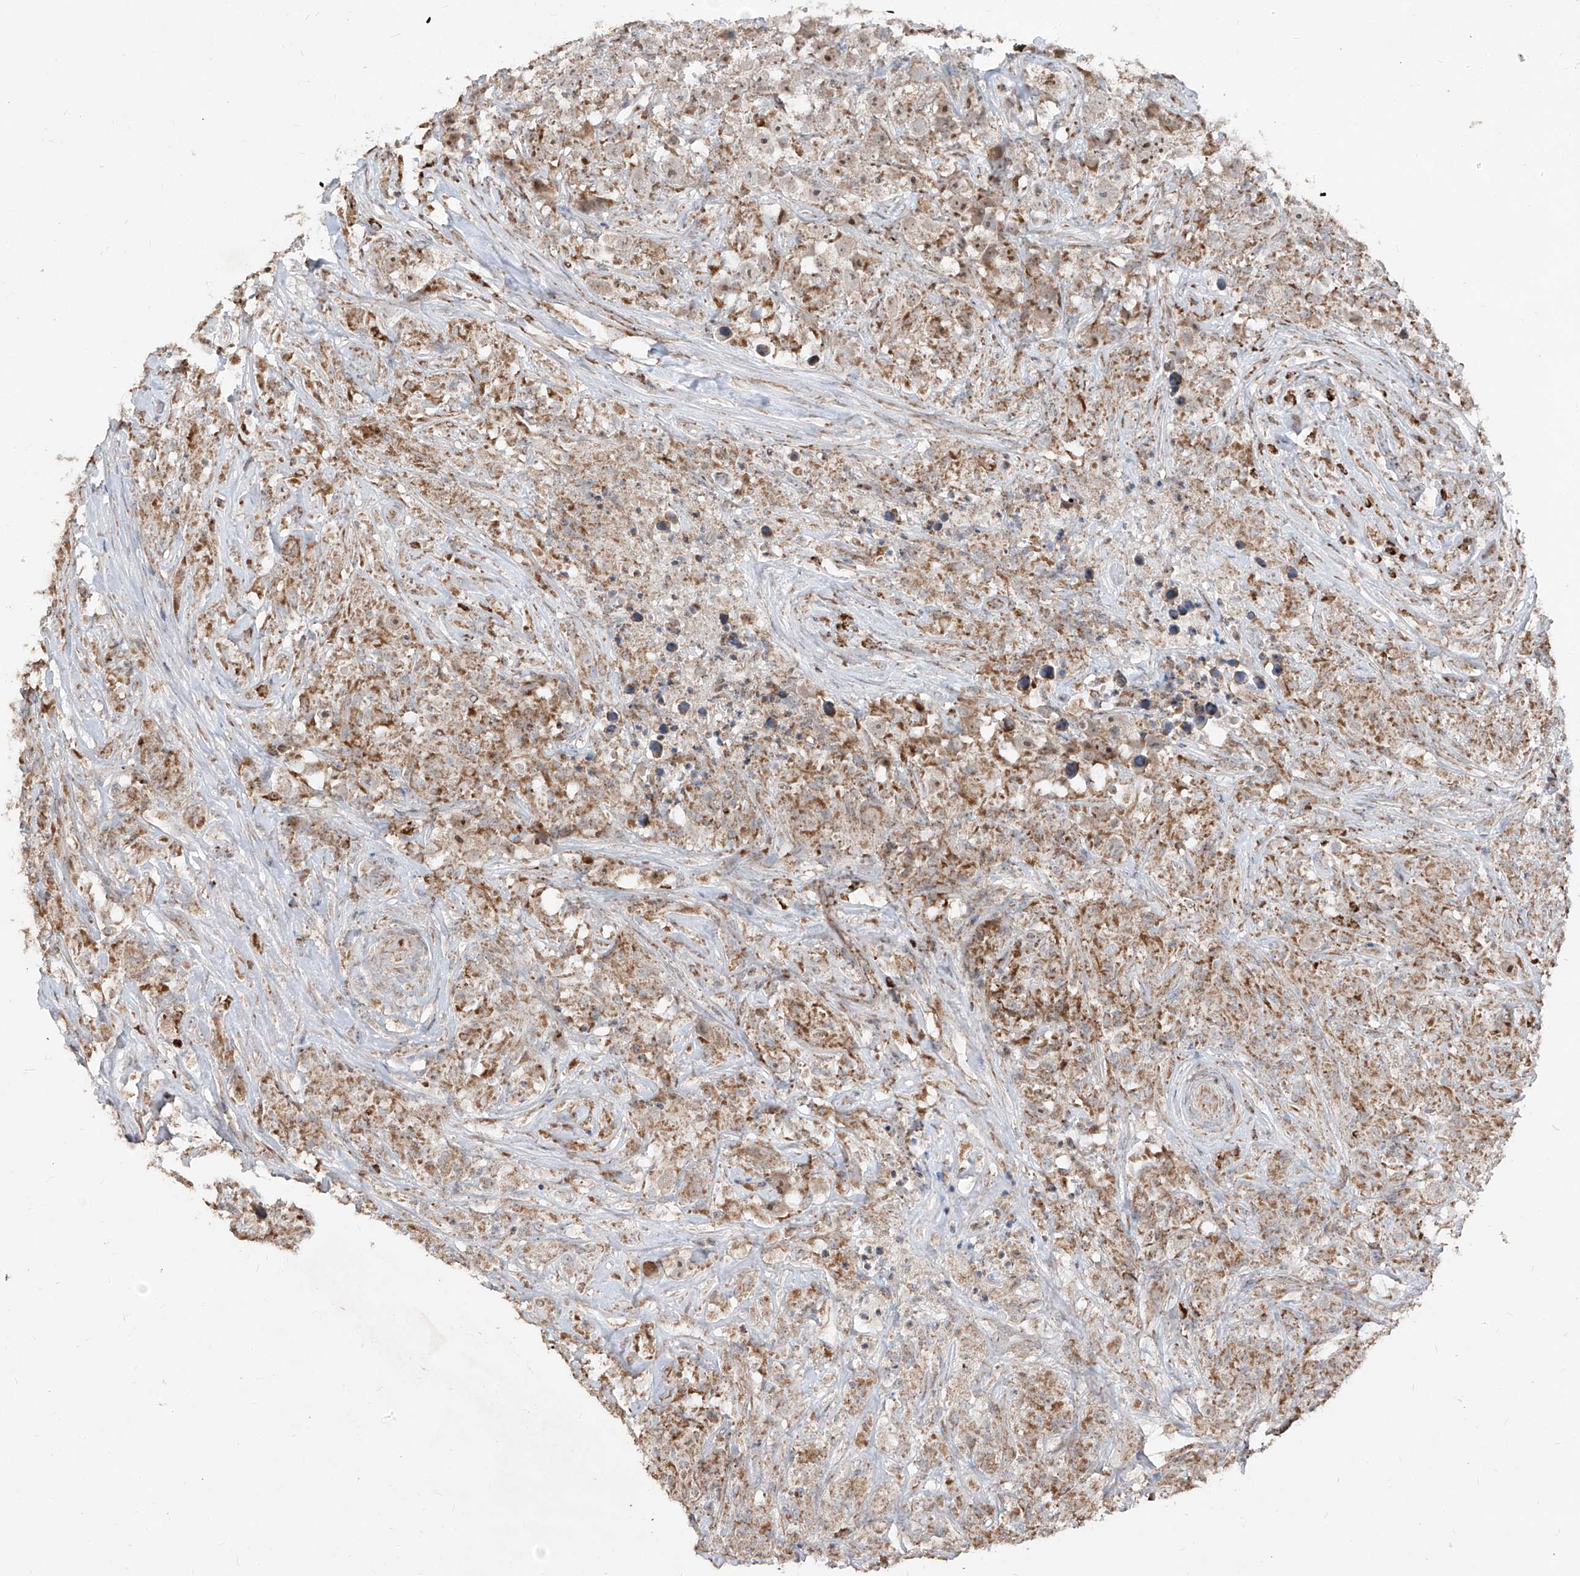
{"staining": {"intensity": "weak", "quantity": ">75%", "location": "cytoplasmic/membranous,nuclear"}, "tissue": "testis cancer", "cell_type": "Tumor cells", "image_type": "cancer", "snomed": [{"axis": "morphology", "description": "Seminoma, NOS"}, {"axis": "topography", "description": "Testis"}], "caption": "A photomicrograph of human testis cancer stained for a protein demonstrates weak cytoplasmic/membranous and nuclear brown staining in tumor cells.", "gene": "NDUFB3", "patient": {"sex": "male", "age": 49}}